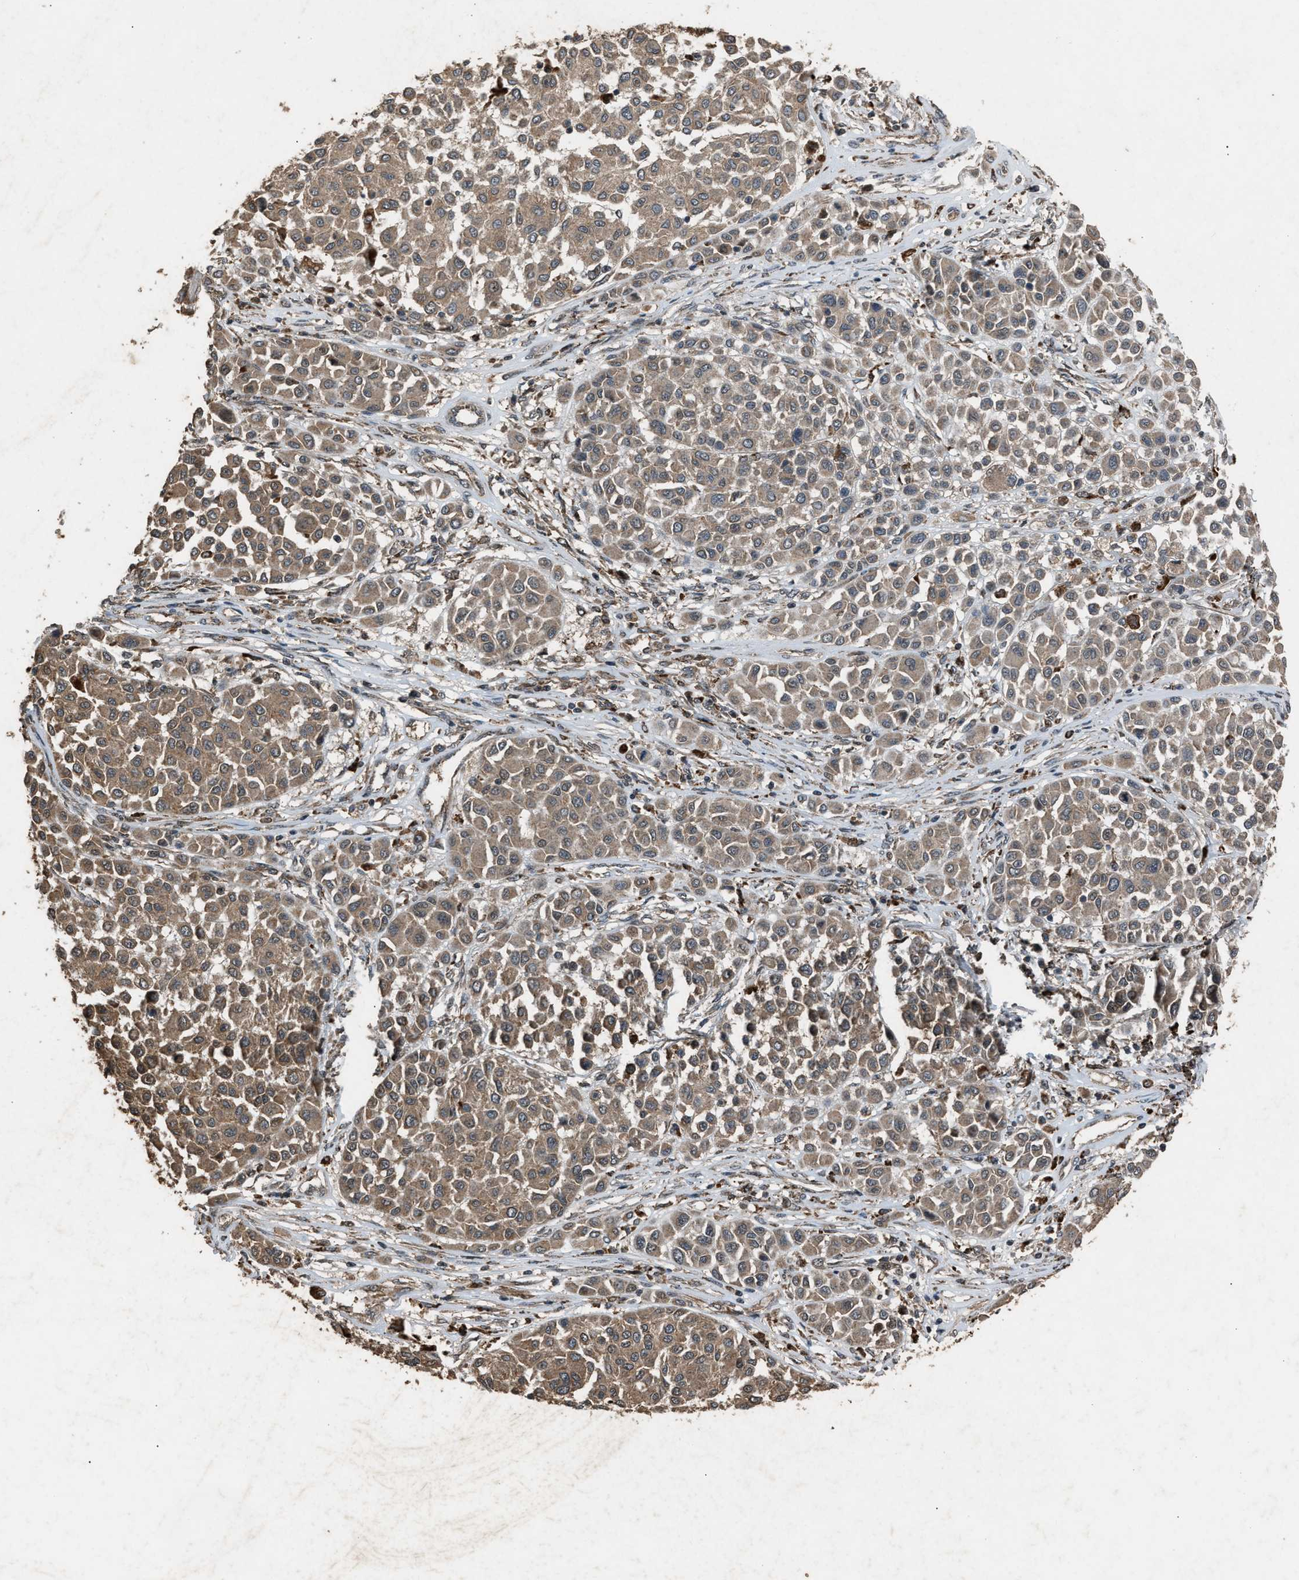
{"staining": {"intensity": "moderate", "quantity": ">75%", "location": "cytoplasmic/membranous"}, "tissue": "melanoma", "cell_type": "Tumor cells", "image_type": "cancer", "snomed": [{"axis": "morphology", "description": "Malignant melanoma, Metastatic site"}, {"axis": "topography", "description": "Soft tissue"}], "caption": "Malignant melanoma (metastatic site) stained with IHC reveals moderate cytoplasmic/membranous positivity in approximately >75% of tumor cells.", "gene": "PSMD1", "patient": {"sex": "male", "age": 41}}